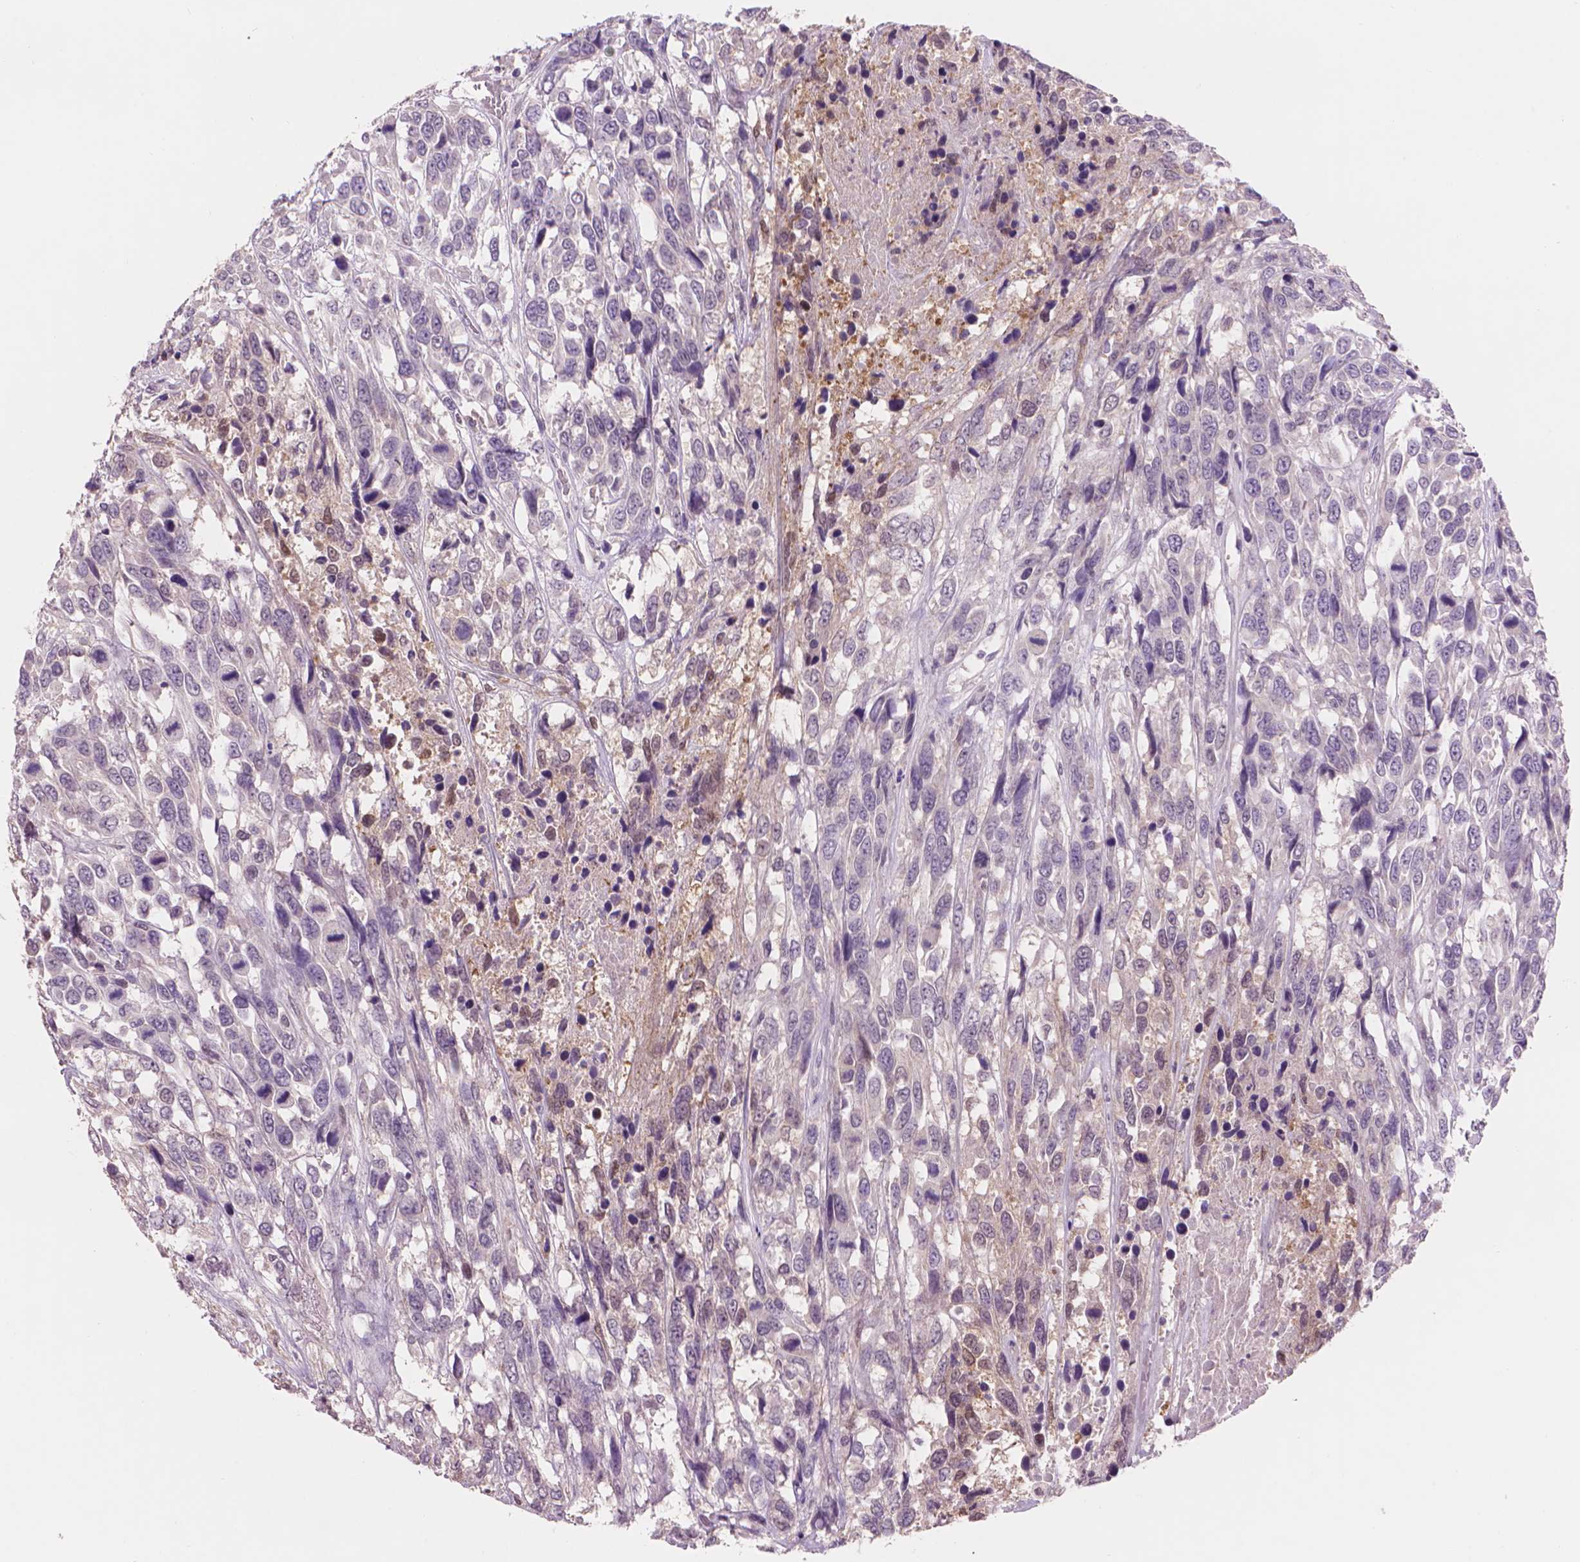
{"staining": {"intensity": "negative", "quantity": "none", "location": "none"}, "tissue": "urothelial cancer", "cell_type": "Tumor cells", "image_type": "cancer", "snomed": [{"axis": "morphology", "description": "Urothelial carcinoma, High grade"}, {"axis": "topography", "description": "Urinary bladder"}], "caption": "Immunohistochemistry (IHC) histopathology image of urothelial cancer stained for a protein (brown), which demonstrates no positivity in tumor cells. (DAB (3,3'-diaminobenzidine) immunohistochemistry (IHC), high magnification).", "gene": "ENO2", "patient": {"sex": "female", "age": 70}}